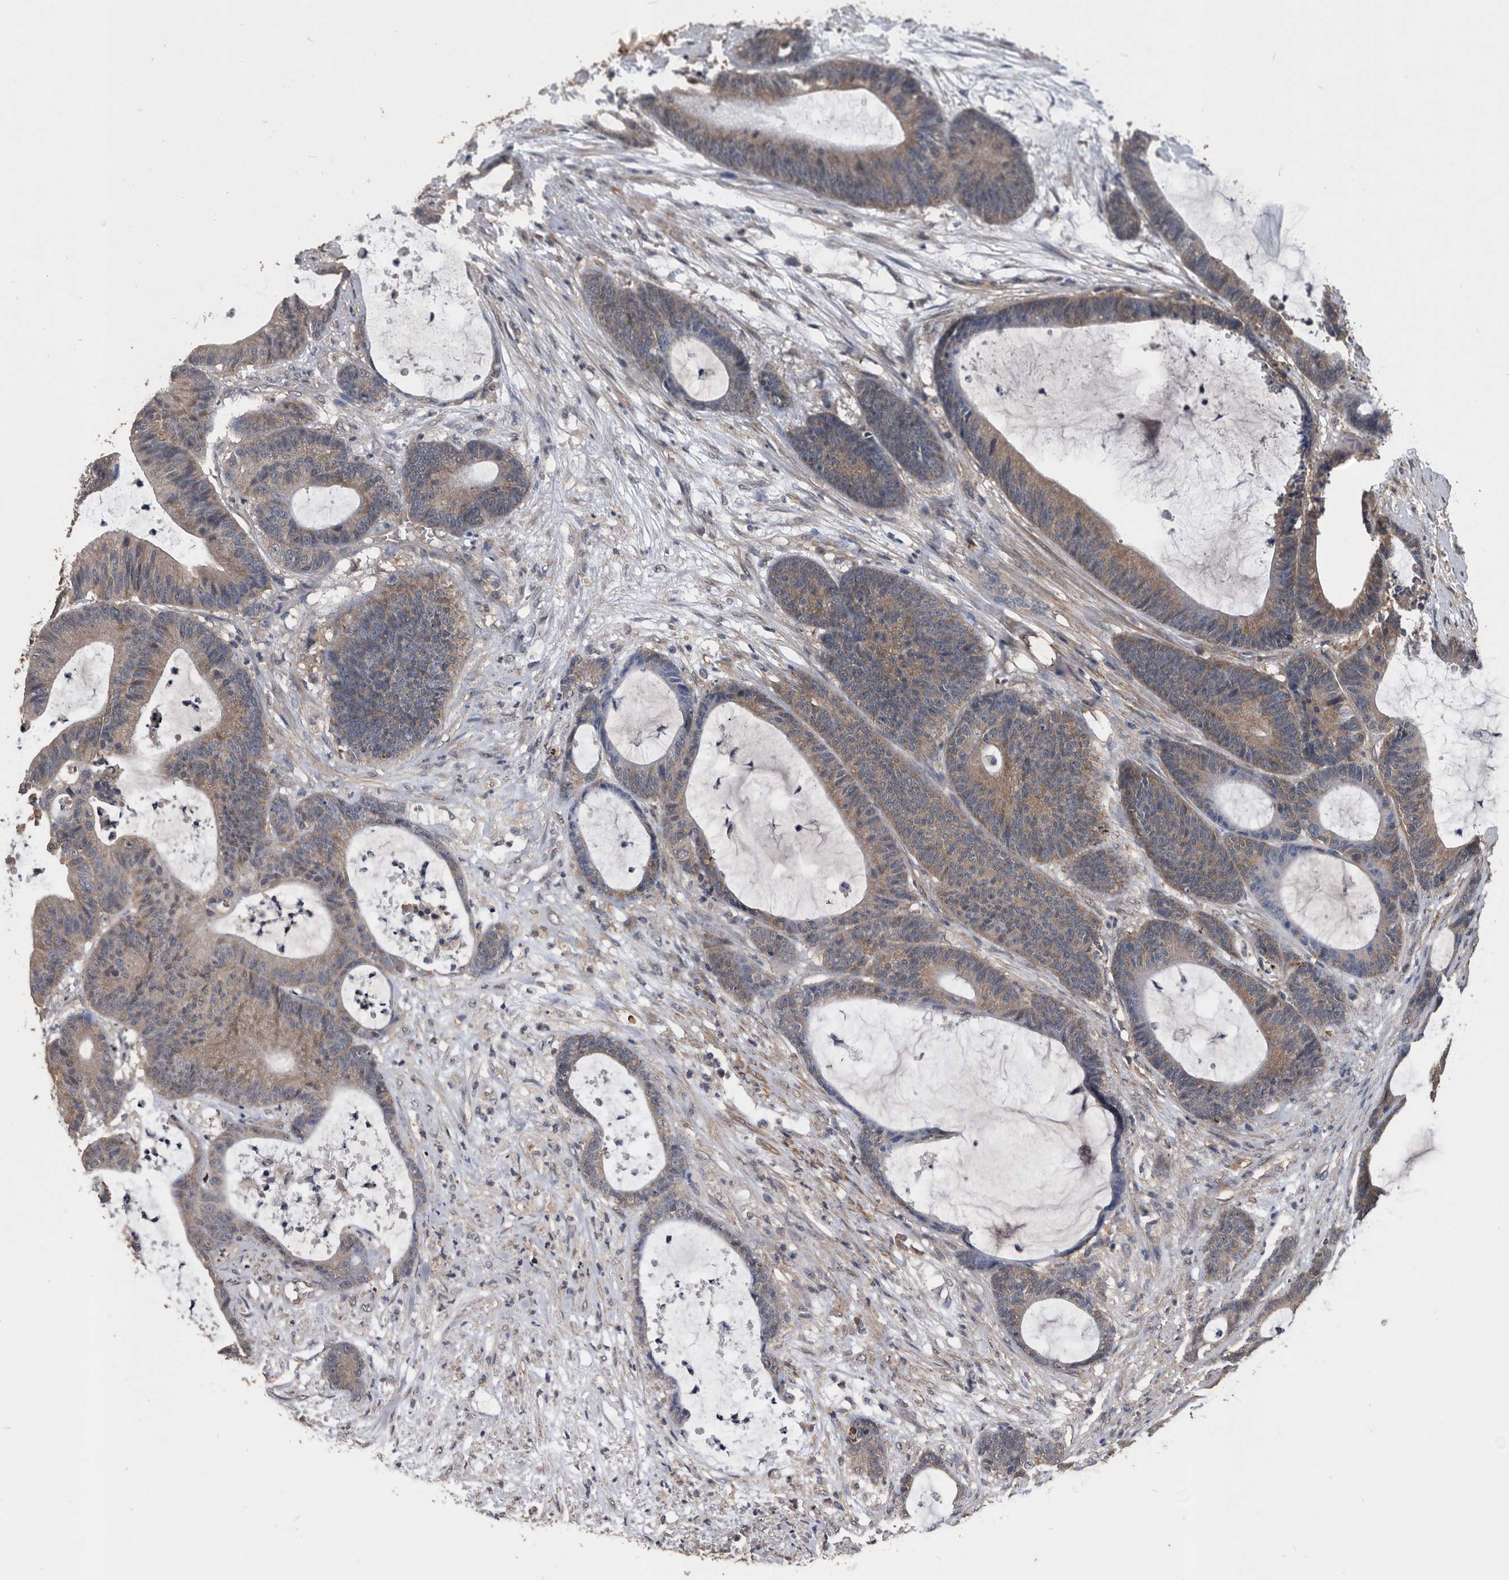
{"staining": {"intensity": "moderate", "quantity": "25%-75%", "location": "cytoplasmic/membranous"}, "tissue": "colorectal cancer", "cell_type": "Tumor cells", "image_type": "cancer", "snomed": [{"axis": "morphology", "description": "Adenocarcinoma, NOS"}, {"axis": "topography", "description": "Colon"}], "caption": "Immunohistochemical staining of colorectal cancer (adenocarcinoma) displays medium levels of moderate cytoplasmic/membranous staining in about 25%-75% of tumor cells.", "gene": "NRBP1", "patient": {"sex": "female", "age": 84}}